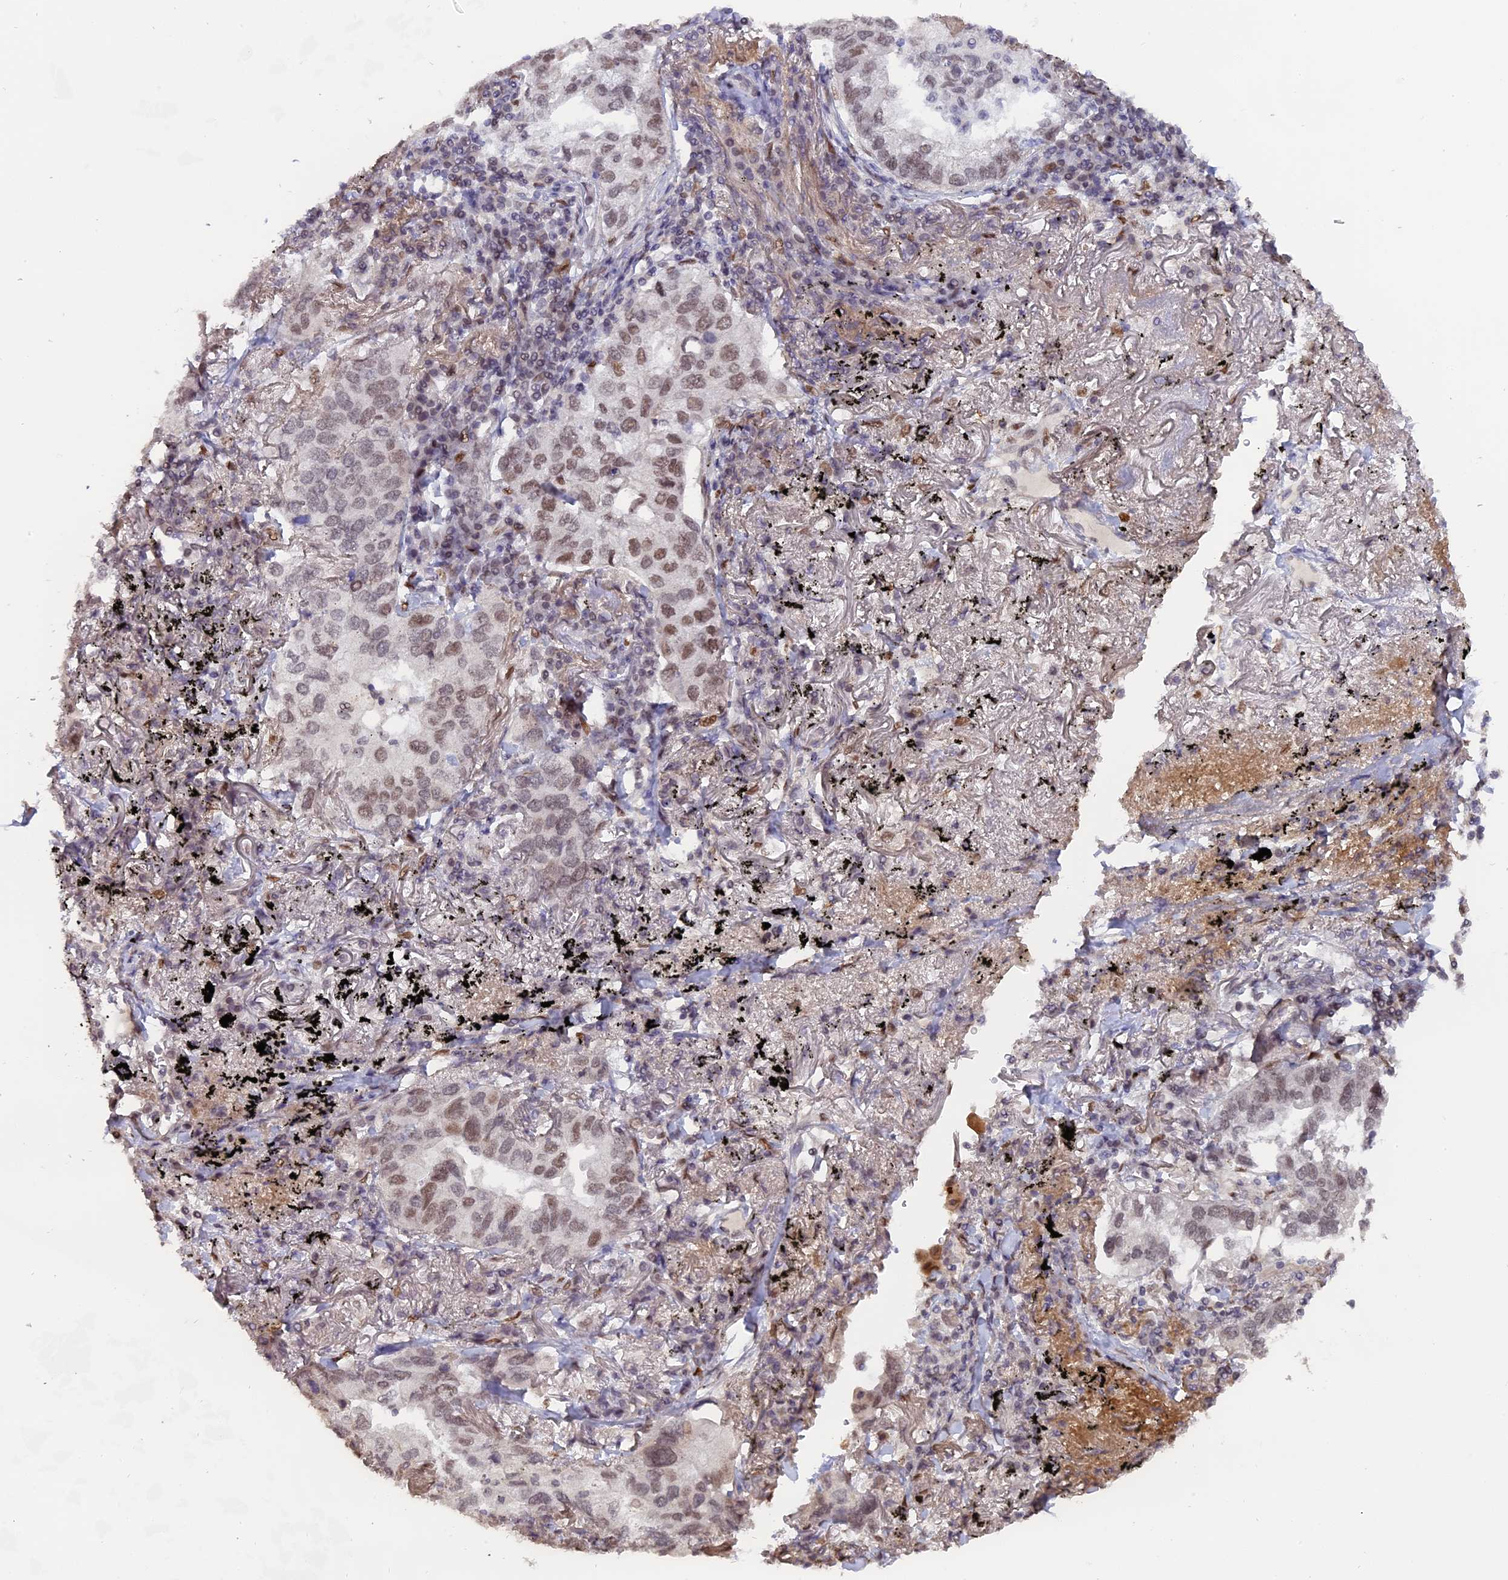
{"staining": {"intensity": "moderate", "quantity": ">75%", "location": "nuclear"}, "tissue": "lung cancer", "cell_type": "Tumor cells", "image_type": "cancer", "snomed": [{"axis": "morphology", "description": "Adenocarcinoma, NOS"}, {"axis": "topography", "description": "Lung"}], "caption": "Immunohistochemistry (DAB (3,3'-diaminobenzidine)) staining of lung cancer reveals moderate nuclear protein positivity in approximately >75% of tumor cells.", "gene": "PYGO1", "patient": {"sex": "male", "age": 65}}